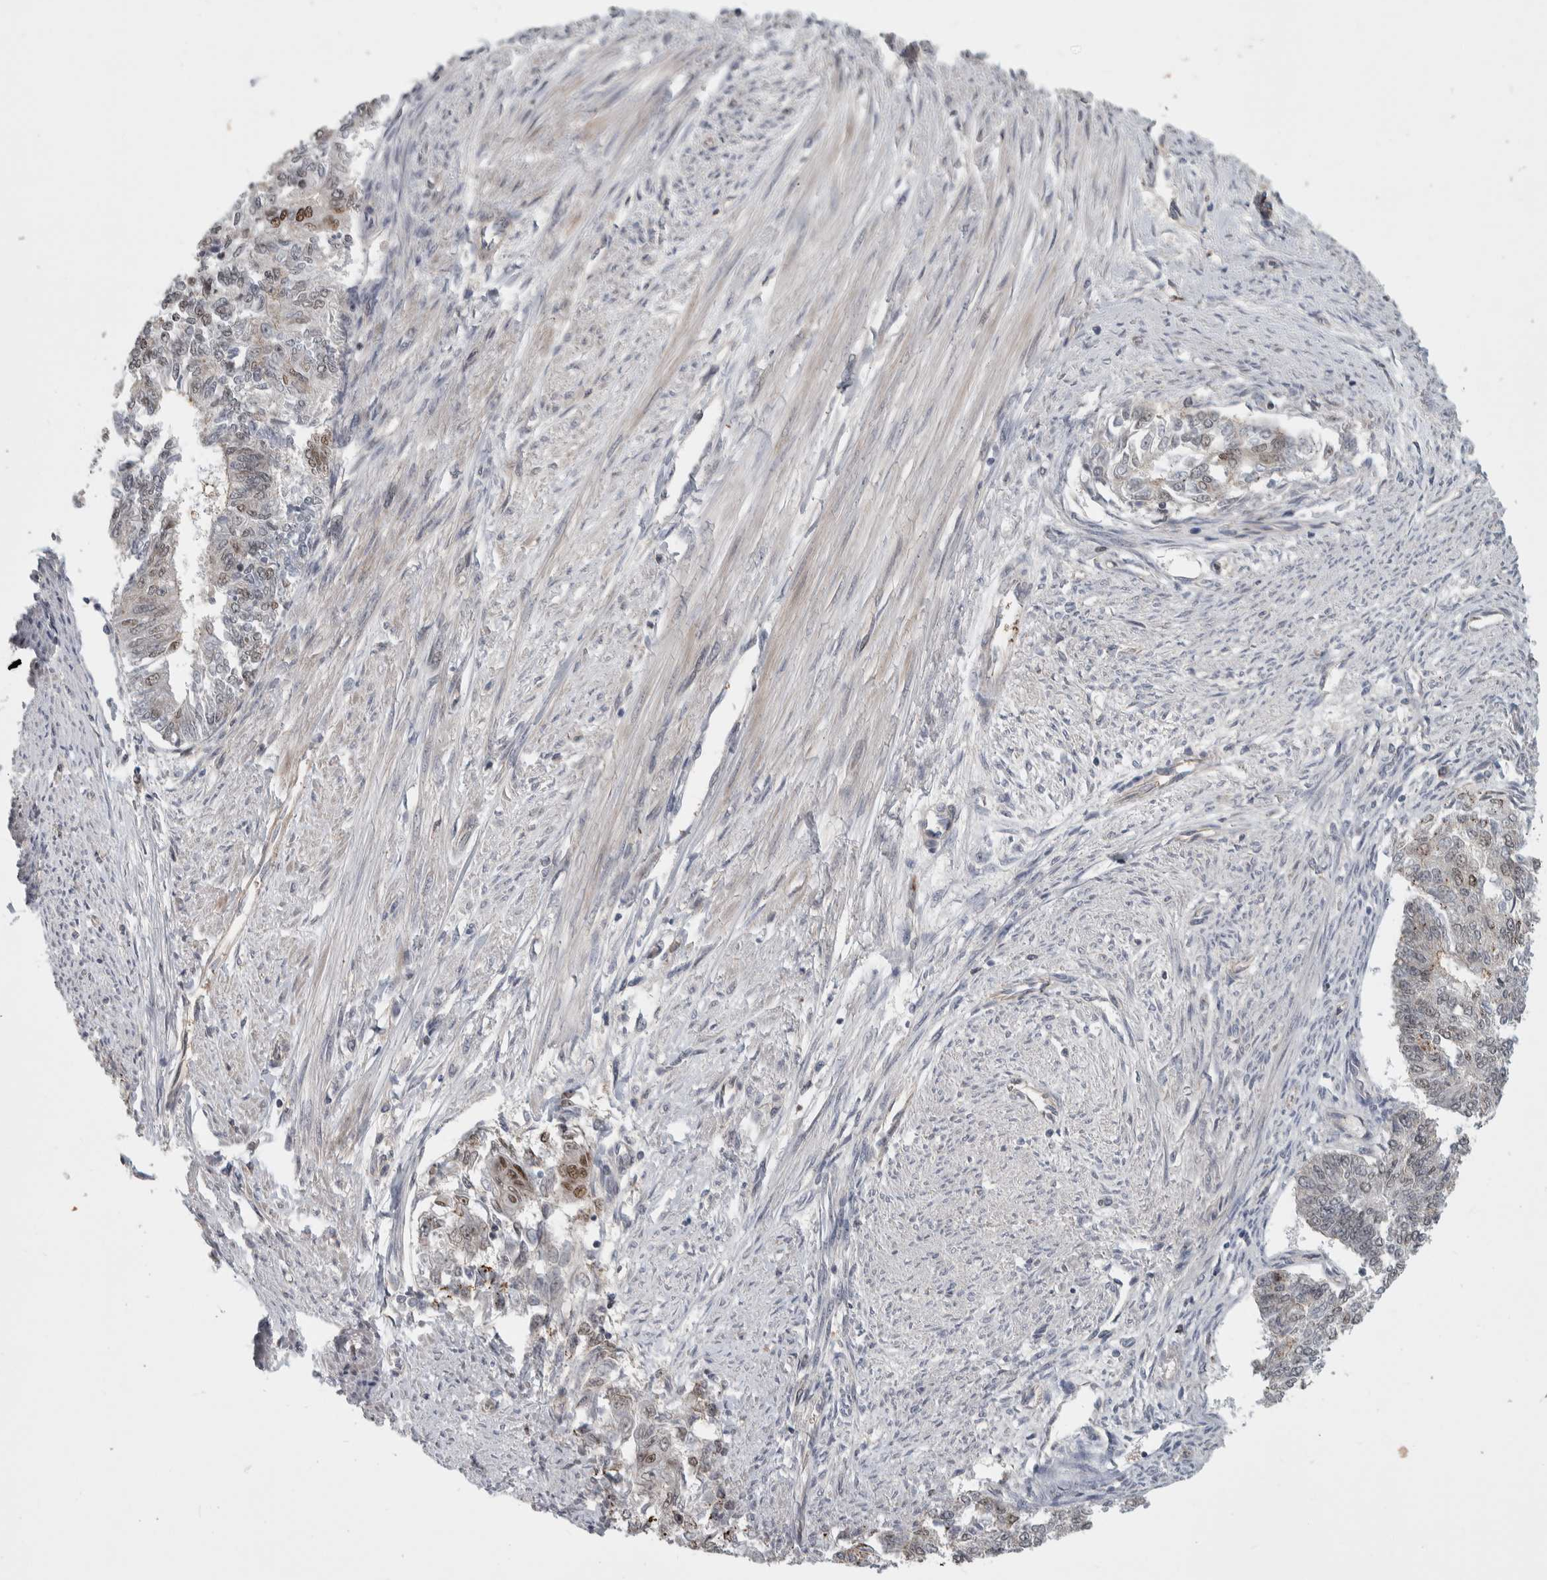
{"staining": {"intensity": "weak", "quantity": "25%-75%", "location": "nuclear"}, "tissue": "endometrial cancer", "cell_type": "Tumor cells", "image_type": "cancer", "snomed": [{"axis": "morphology", "description": "Adenocarcinoma, NOS"}, {"axis": "topography", "description": "Endometrium"}], "caption": "Brown immunohistochemical staining in adenocarcinoma (endometrial) exhibits weak nuclear positivity in about 25%-75% of tumor cells. The staining is performed using DAB (3,3'-diaminobenzidine) brown chromogen to label protein expression. The nuclei are counter-stained blue using hematoxylin.", "gene": "MSL1", "patient": {"sex": "female", "age": 32}}